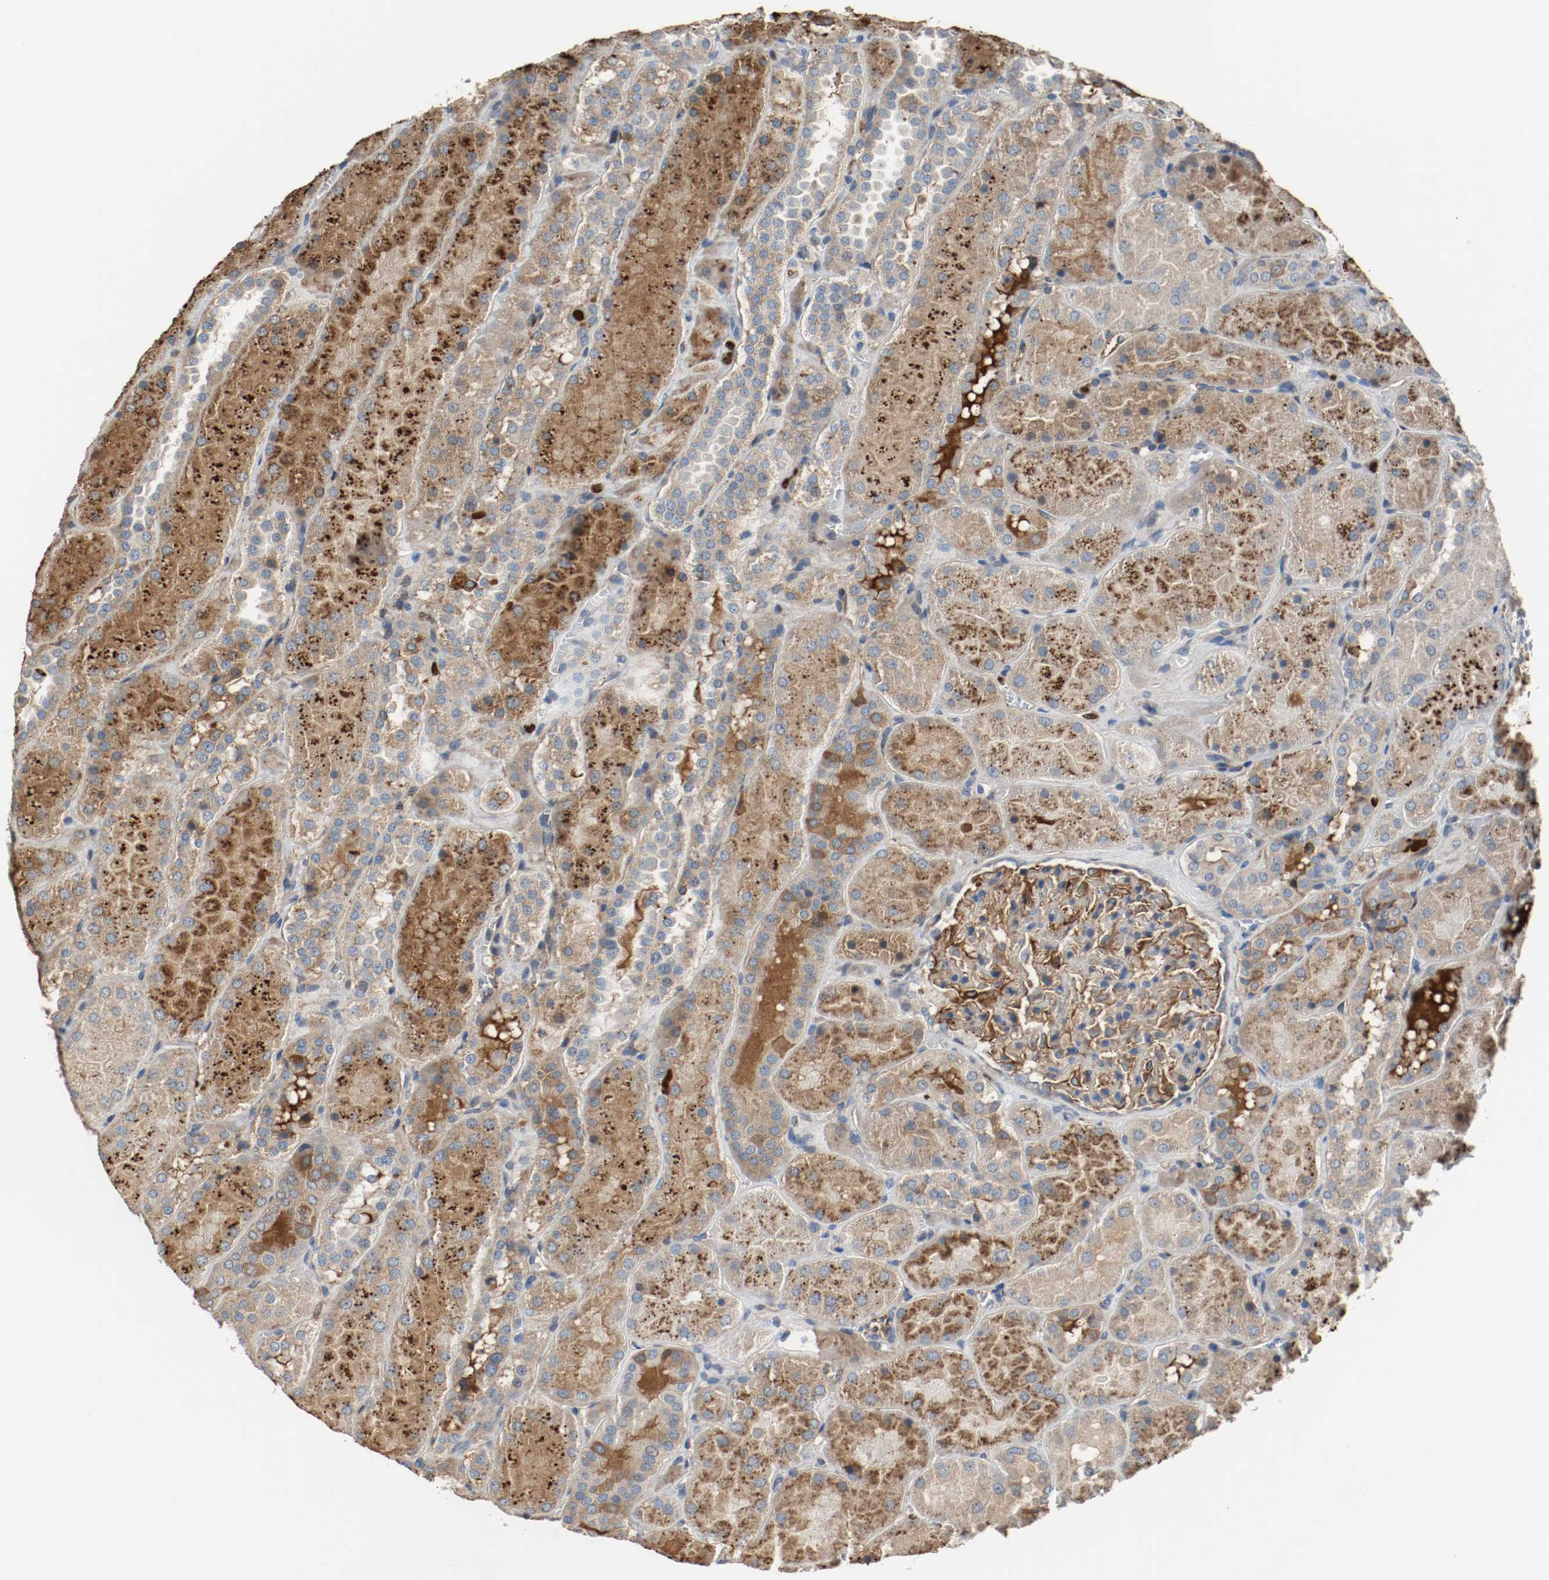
{"staining": {"intensity": "moderate", "quantity": ">75%", "location": "cytoplasmic/membranous"}, "tissue": "kidney", "cell_type": "Cells in glomeruli", "image_type": "normal", "snomed": [{"axis": "morphology", "description": "Normal tissue, NOS"}, {"axis": "topography", "description": "Kidney"}], "caption": "Protein expression analysis of unremarkable kidney reveals moderate cytoplasmic/membranous staining in about >75% of cells in glomeruli. The protein is stained brown, and the nuclei are stained in blue (DAB (3,3'-diaminobenzidine) IHC with brightfield microscopy, high magnification).", "gene": "BLK", "patient": {"sex": "male", "age": 28}}